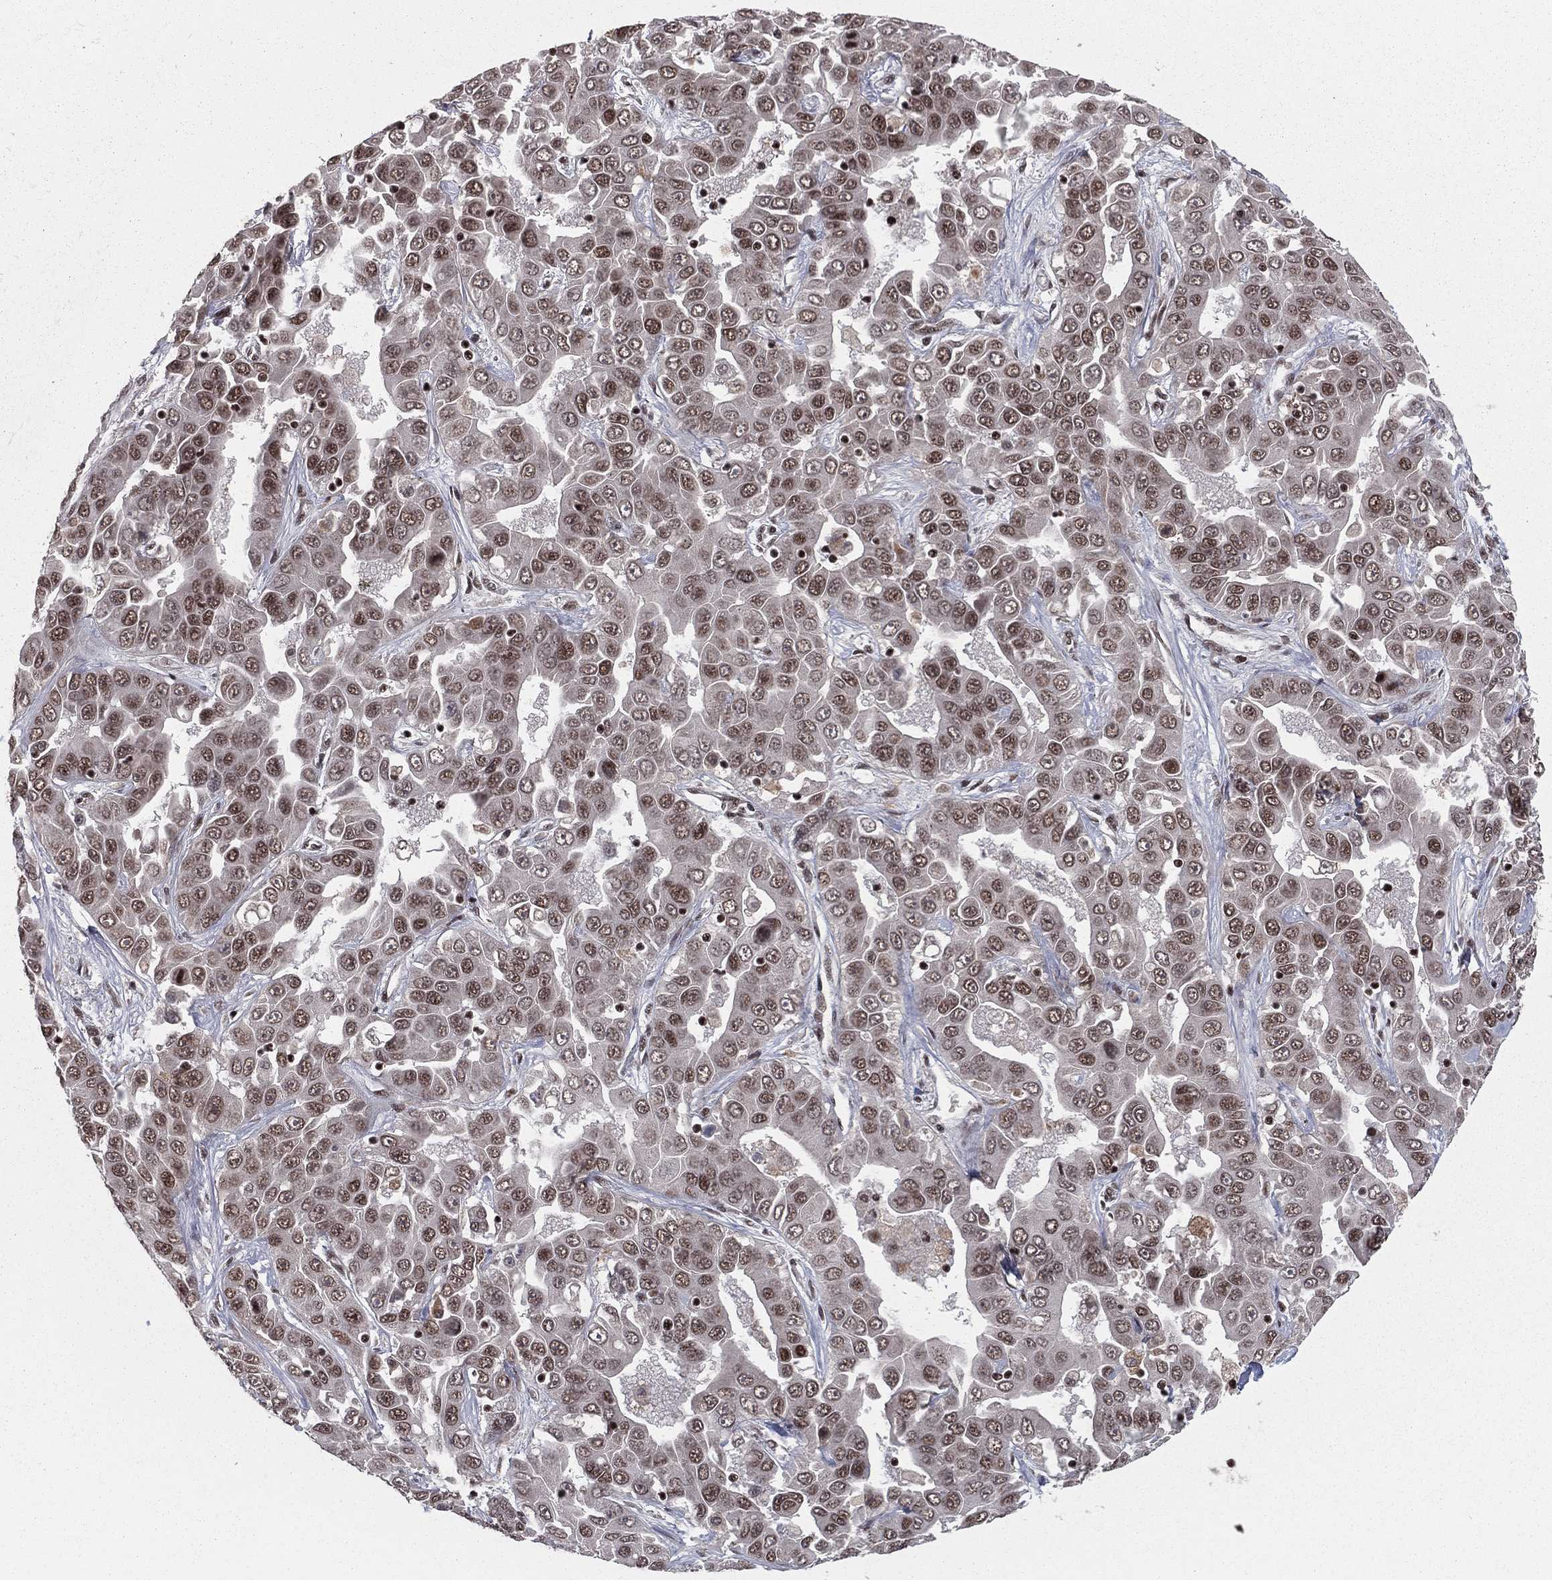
{"staining": {"intensity": "strong", "quantity": "25%-75%", "location": "nuclear"}, "tissue": "liver cancer", "cell_type": "Tumor cells", "image_type": "cancer", "snomed": [{"axis": "morphology", "description": "Cholangiocarcinoma"}, {"axis": "topography", "description": "Liver"}], "caption": "This image demonstrates liver cholangiocarcinoma stained with immunohistochemistry to label a protein in brown. The nuclear of tumor cells show strong positivity for the protein. Nuclei are counter-stained blue.", "gene": "NFYB", "patient": {"sex": "female", "age": 52}}